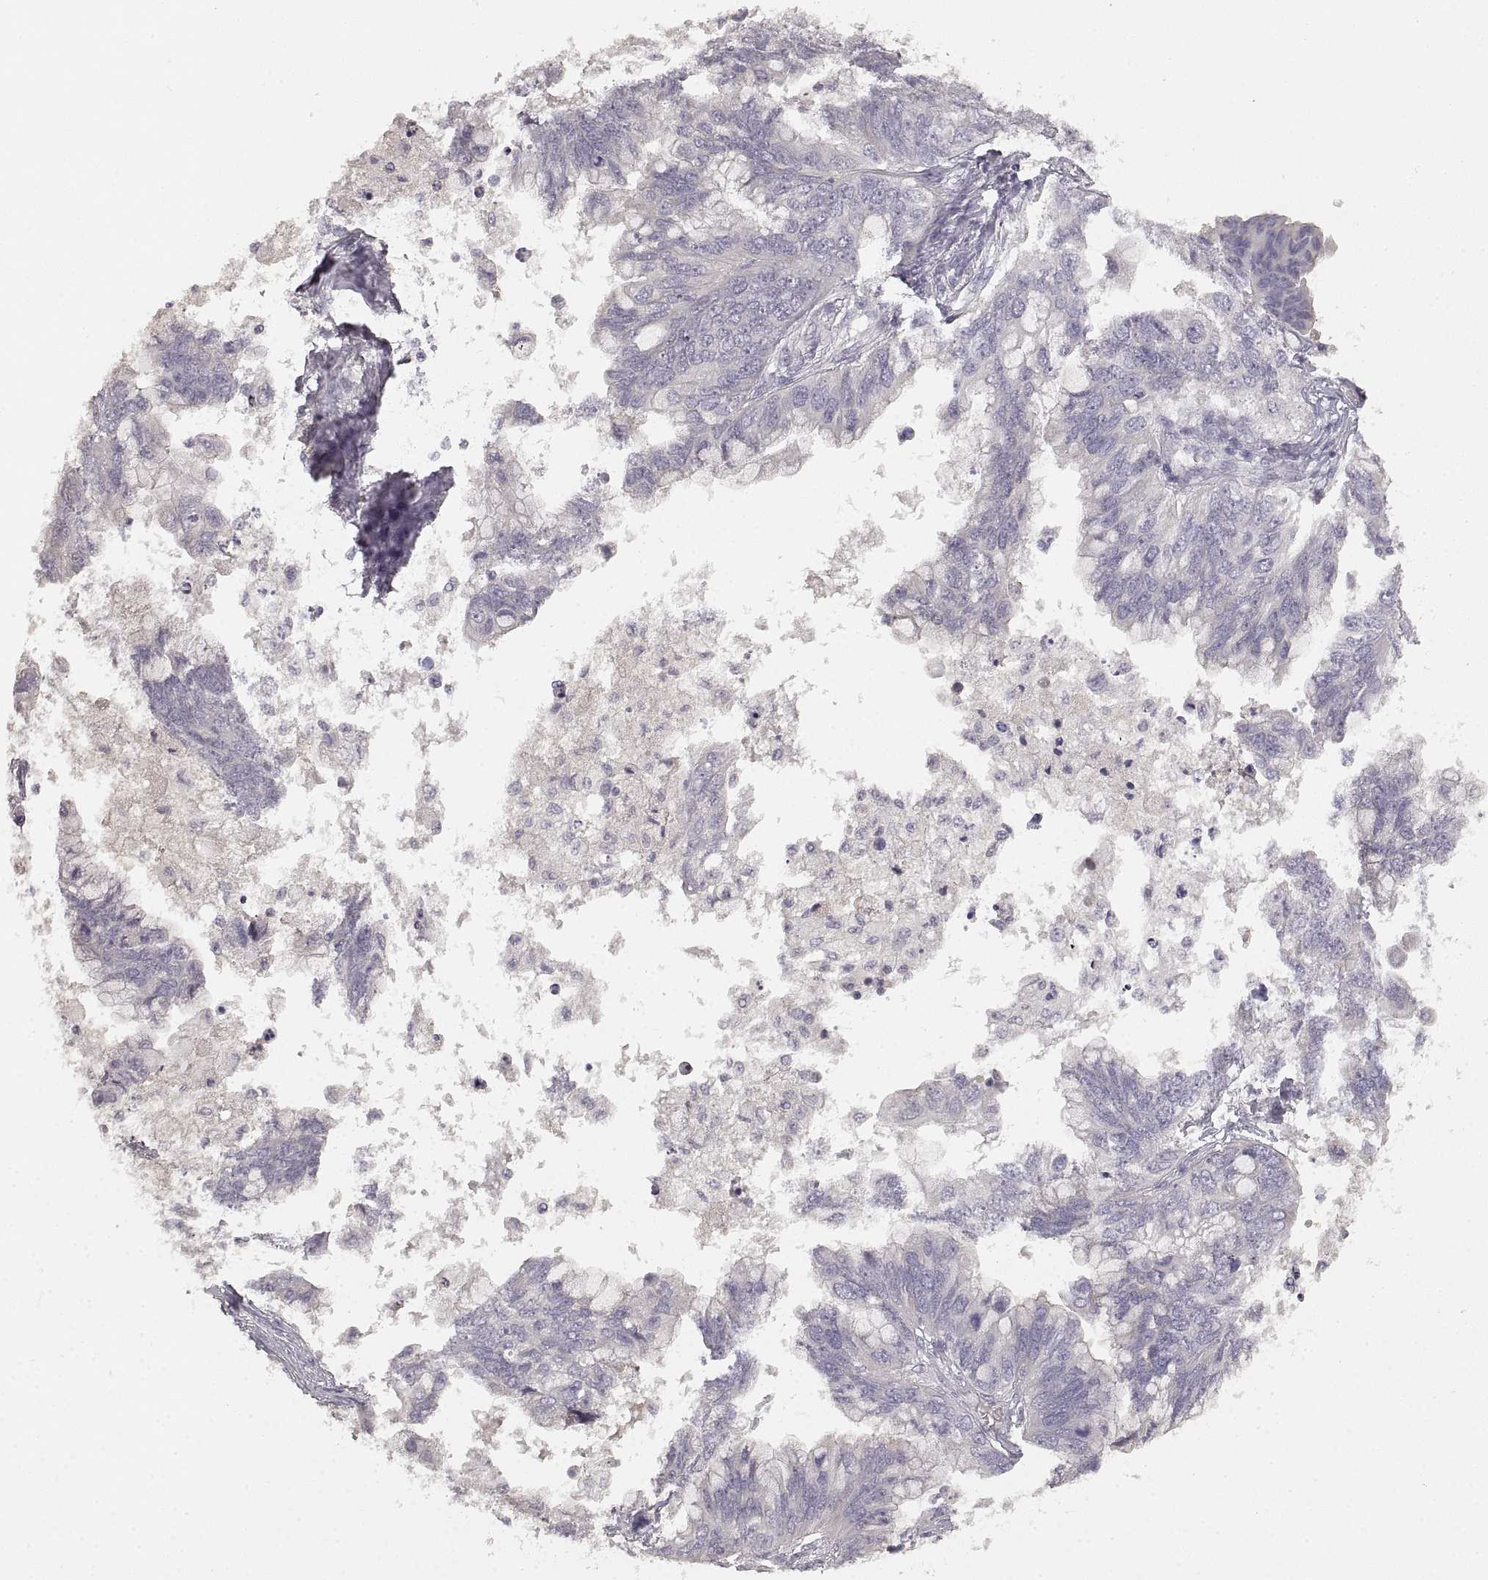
{"staining": {"intensity": "negative", "quantity": "none", "location": "none"}, "tissue": "ovarian cancer", "cell_type": "Tumor cells", "image_type": "cancer", "snomed": [{"axis": "morphology", "description": "Cystadenocarcinoma, mucinous, NOS"}, {"axis": "topography", "description": "Ovary"}], "caption": "Tumor cells show no significant staining in mucinous cystadenocarcinoma (ovarian).", "gene": "RUNDC3A", "patient": {"sex": "female", "age": 76}}